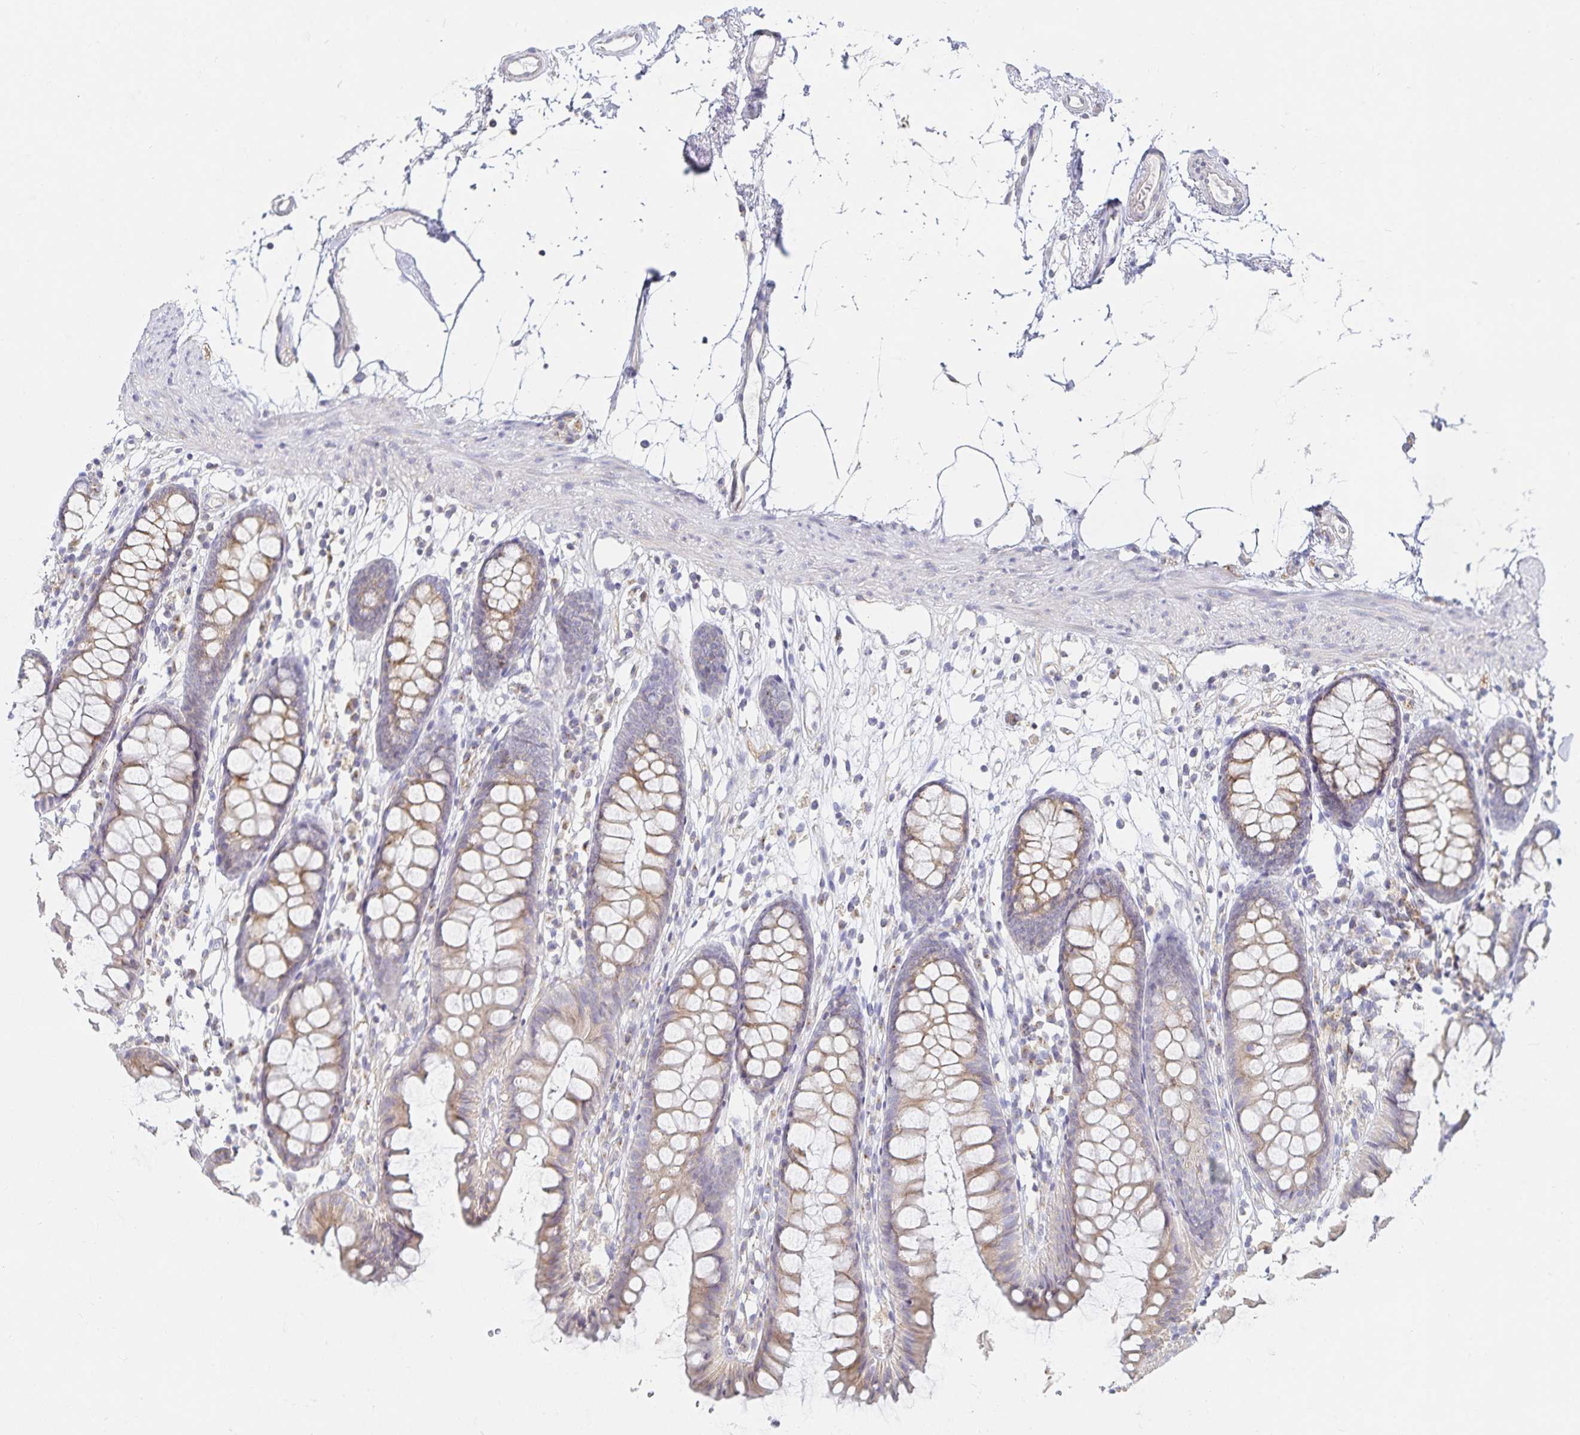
{"staining": {"intensity": "negative", "quantity": "none", "location": "none"}, "tissue": "colon", "cell_type": "Endothelial cells", "image_type": "normal", "snomed": [{"axis": "morphology", "description": "Normal tissue, NOS"}, {"axis": "topography", "description": "Colon"}], "caption": "The immunohistochemistry micrograph has no significant expression in endothelial cells of colon. Brightfield microscopy of immunohistochemistry stained with DAB (brown) and hematoxylin (blue), captured at high magnification.", "gene": "SFTPA1", "patient": {"sex": "female", "age": 84}}